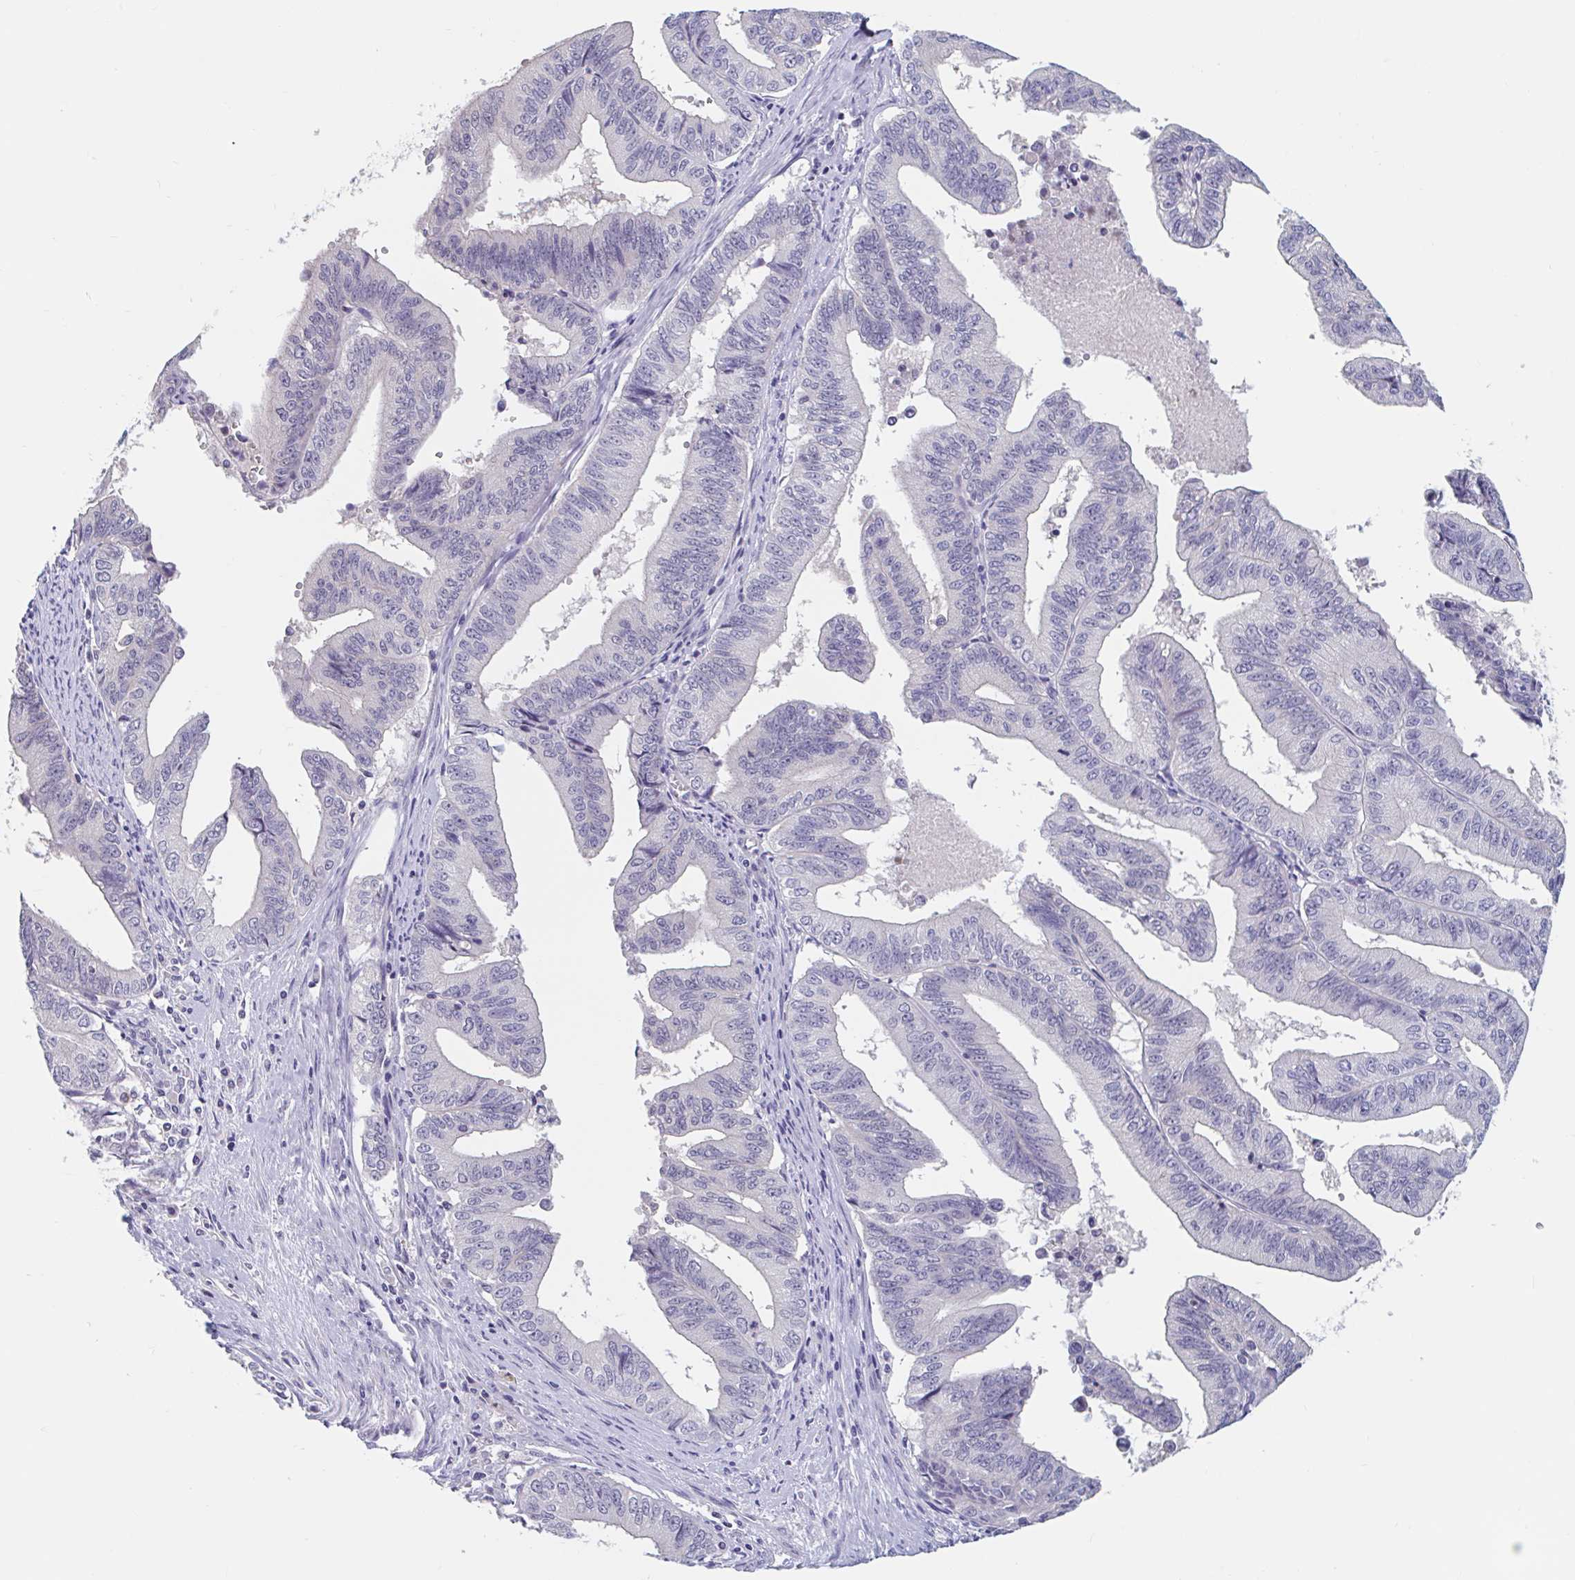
{"staining": {"intensity": "negative", "quantity": "none", "location": "none"}, "tissue": "endometrial cancer", "cell_type": "Tumor cells", "image_type": "cancer", "snomed": [{"axis": "morphology", "description": "Adenocarcinoma, NOS"}, {"axis": "topography", "description": "Endometrium"}], "caption": "This is an immunohistochemistry histopathology image of human endometrial cancer (adenocarcinoma). There is no positivity in tumor cells.", "gene": "UNKL", "patient": {"sex": "female", "age": 65}}